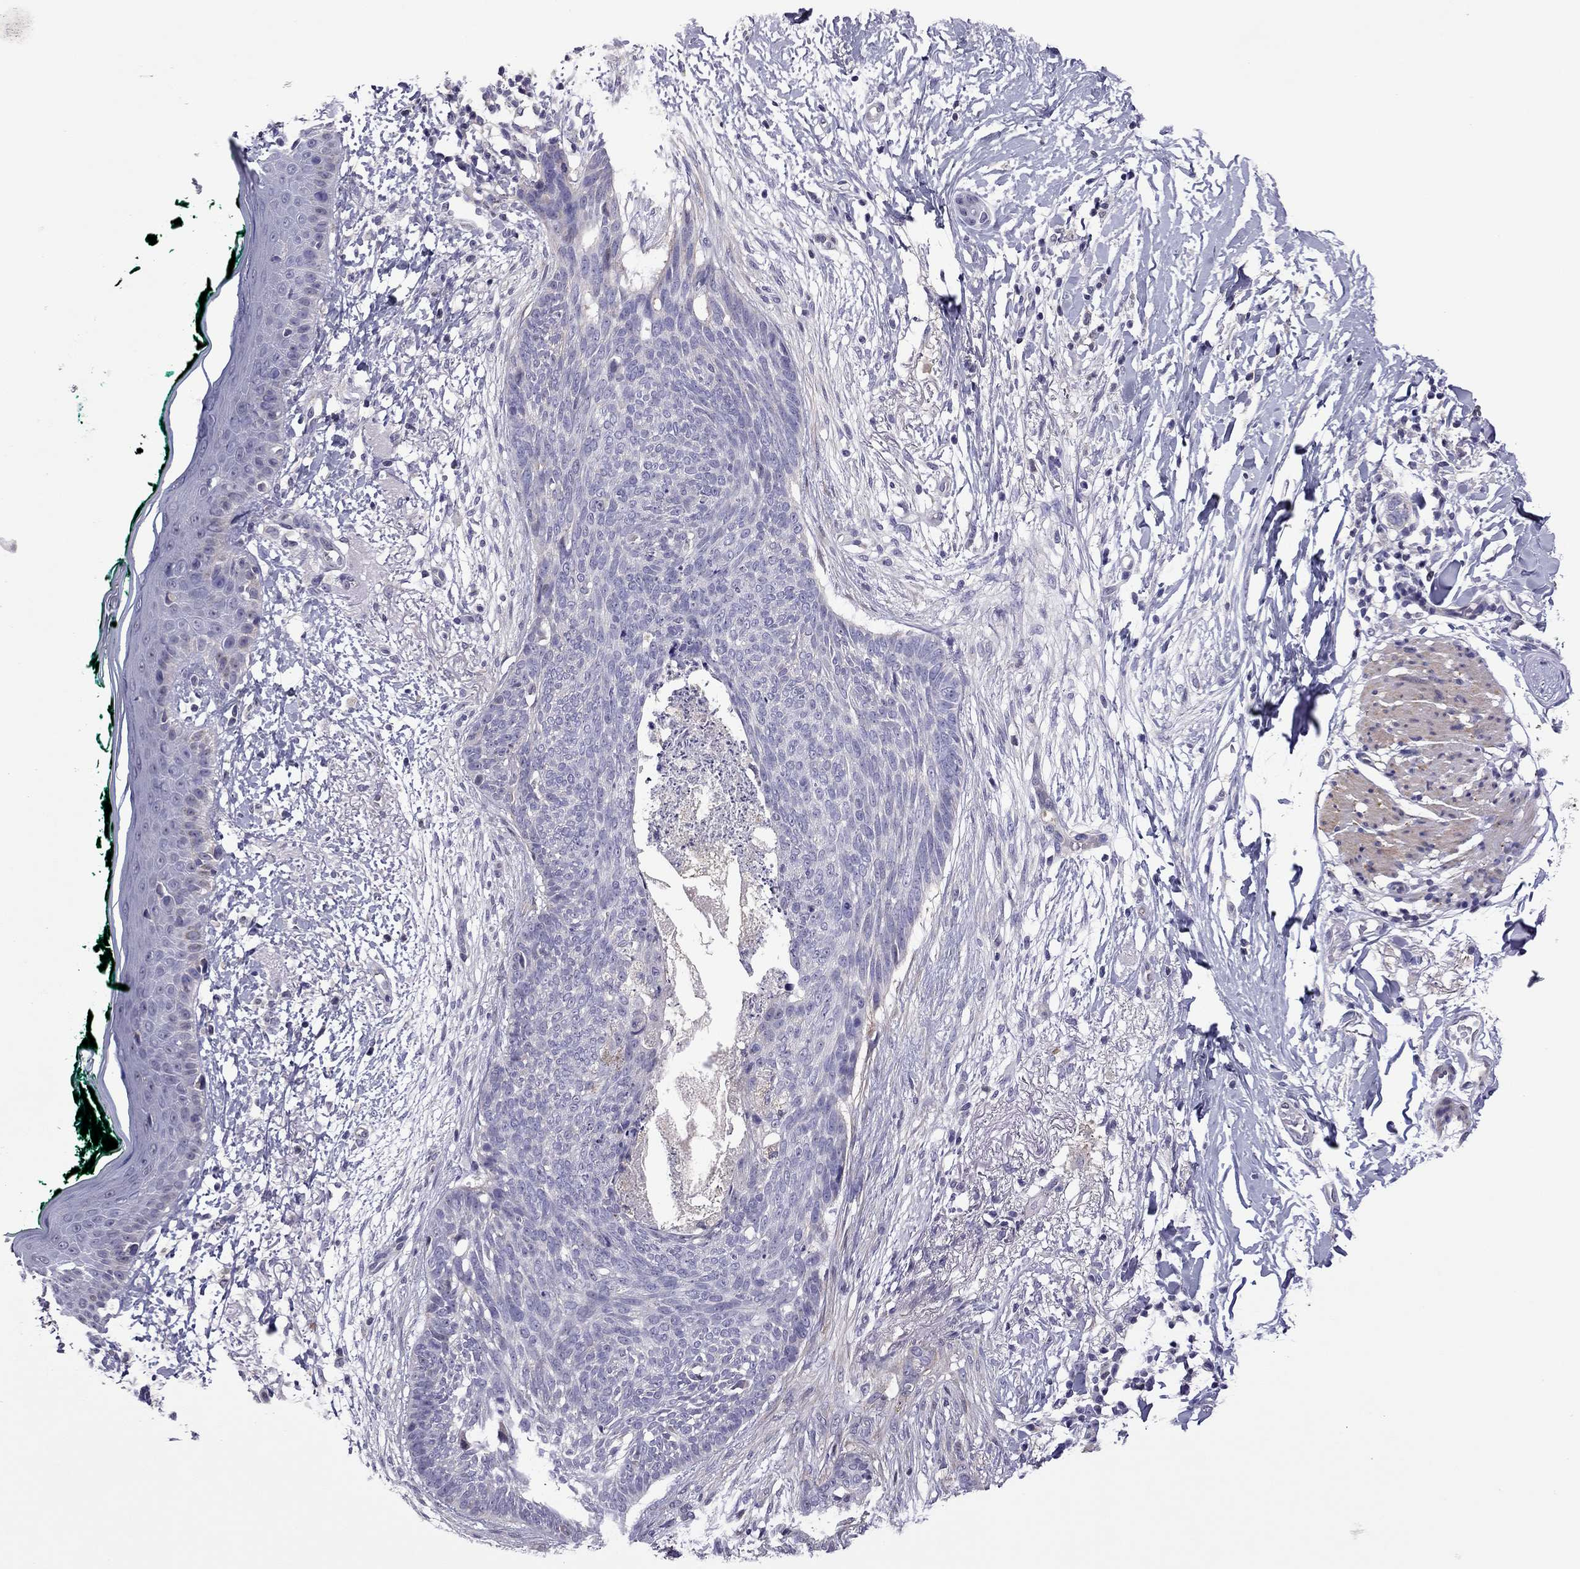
{"staining": {"intensity": "negative", "quantity": "none", "location": "none"}, "tissue": "skin cancer", "cell_type": "Tumor cells", "image_type": "cancer", "snomed": [{"axis": "morphology", "description": "Normal tissue, NOS"}, {"axis": "morphology", "description": "Basal cell carcinoma"}, {"axis": "topography", "description": "Skin"}], "caption": "The micrograph demonstrates no significant expression in tumor cells of skin cancer.", "gene": "SLC16A8", "patient": {"sex": "male", "age": 84}}